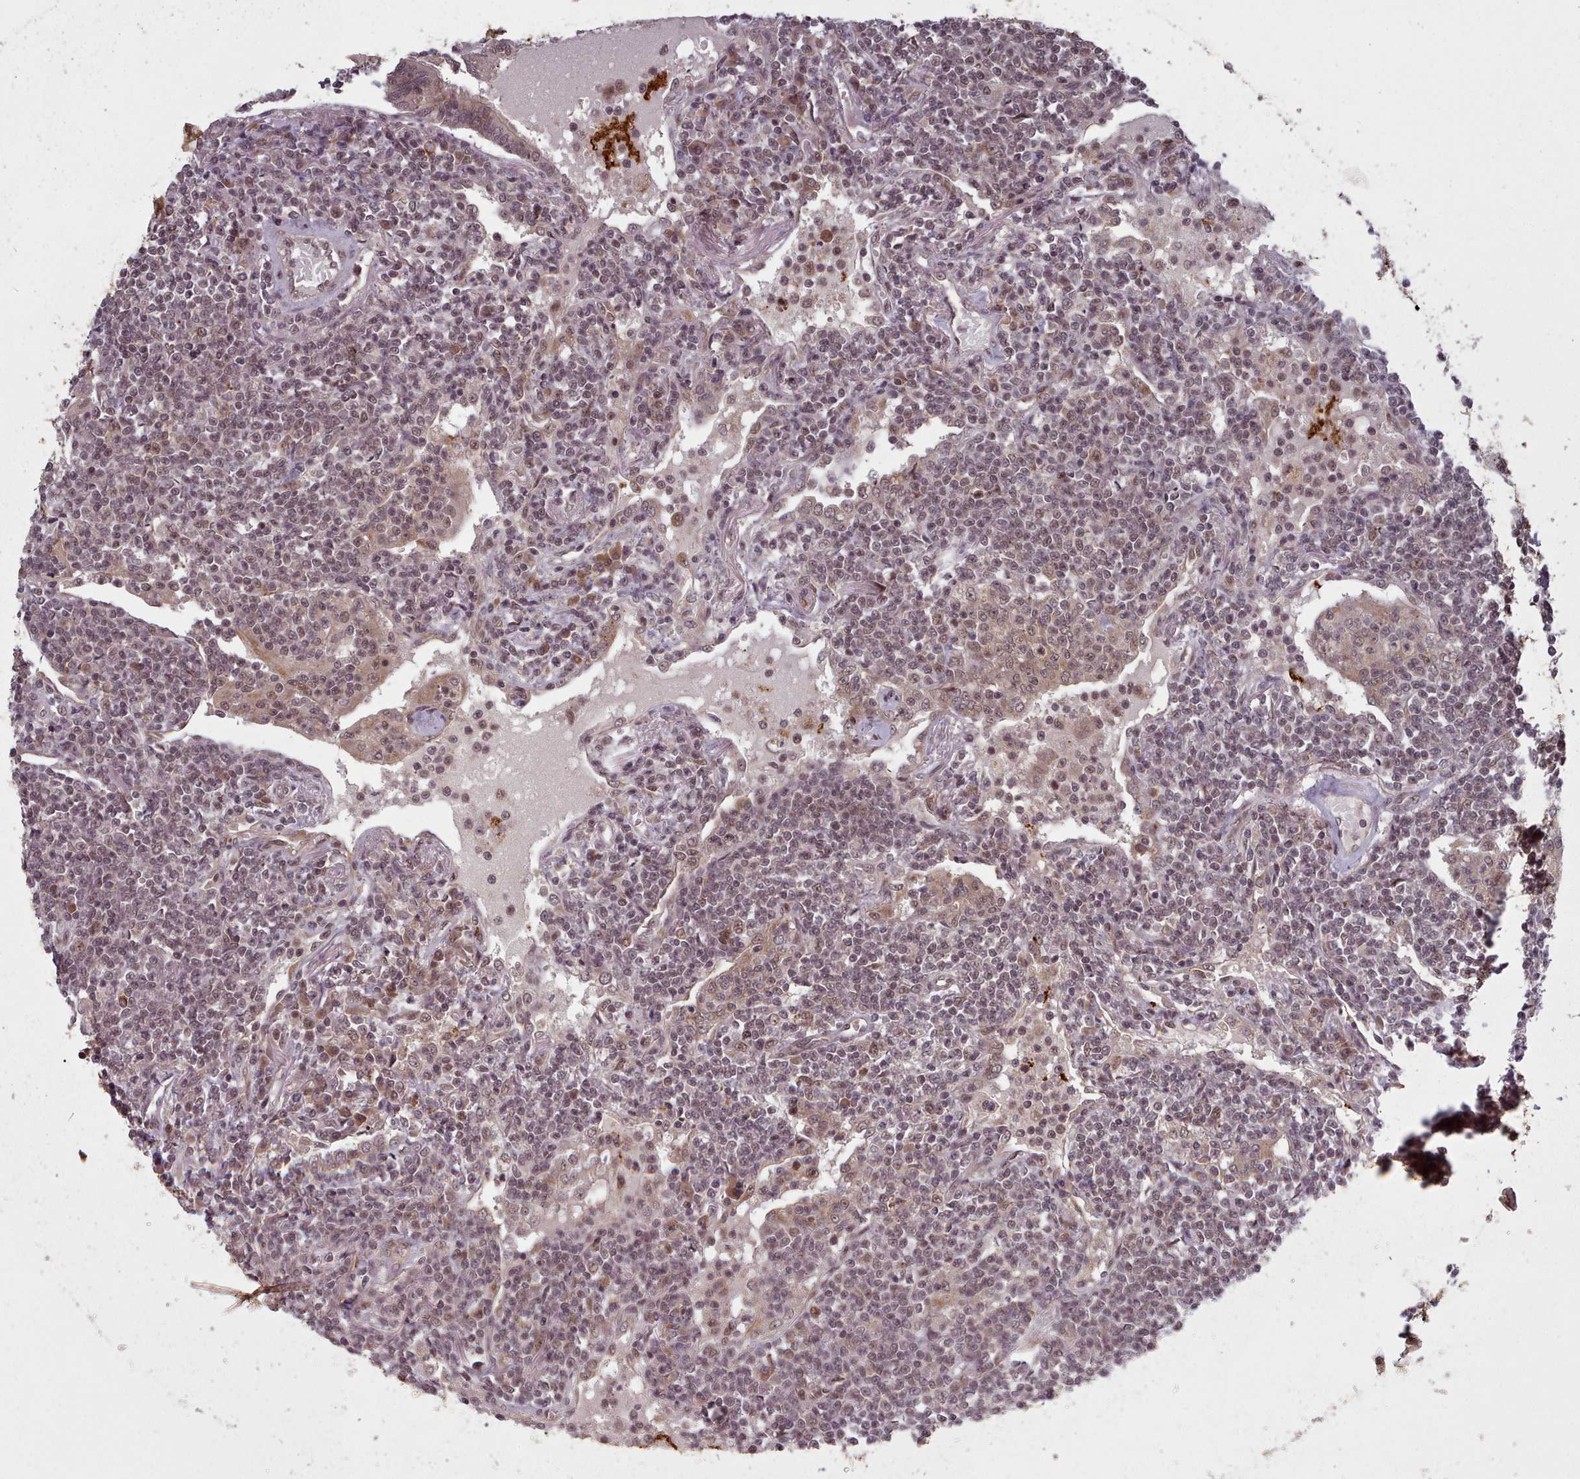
{"staining": {"intensity": "moderate", "quantity": "25%-75%", "location": "cytoplasmic/membranous,nuclear"}, "tissue": "lymphoma", "cell_type": "Tumor cells", "image_type": "cancer", "snomed": [{"axis": "morphology", "description": "Malignant lymphoma, non-Hodgkin's type, Low grade"}, {"axis": "topography", "description": "Lymph node"}], "caption": "Immunohistochemistry (IHC) photomicrograph of human lymphoma stained for a protein (brown), which exhibits medium levels of moderate cytoplasmic/membranous and nuclear expression in about 25%-75% of tumor cells.", "gene": "DHX8", "patient": {"sex": "female", "age": 67}}